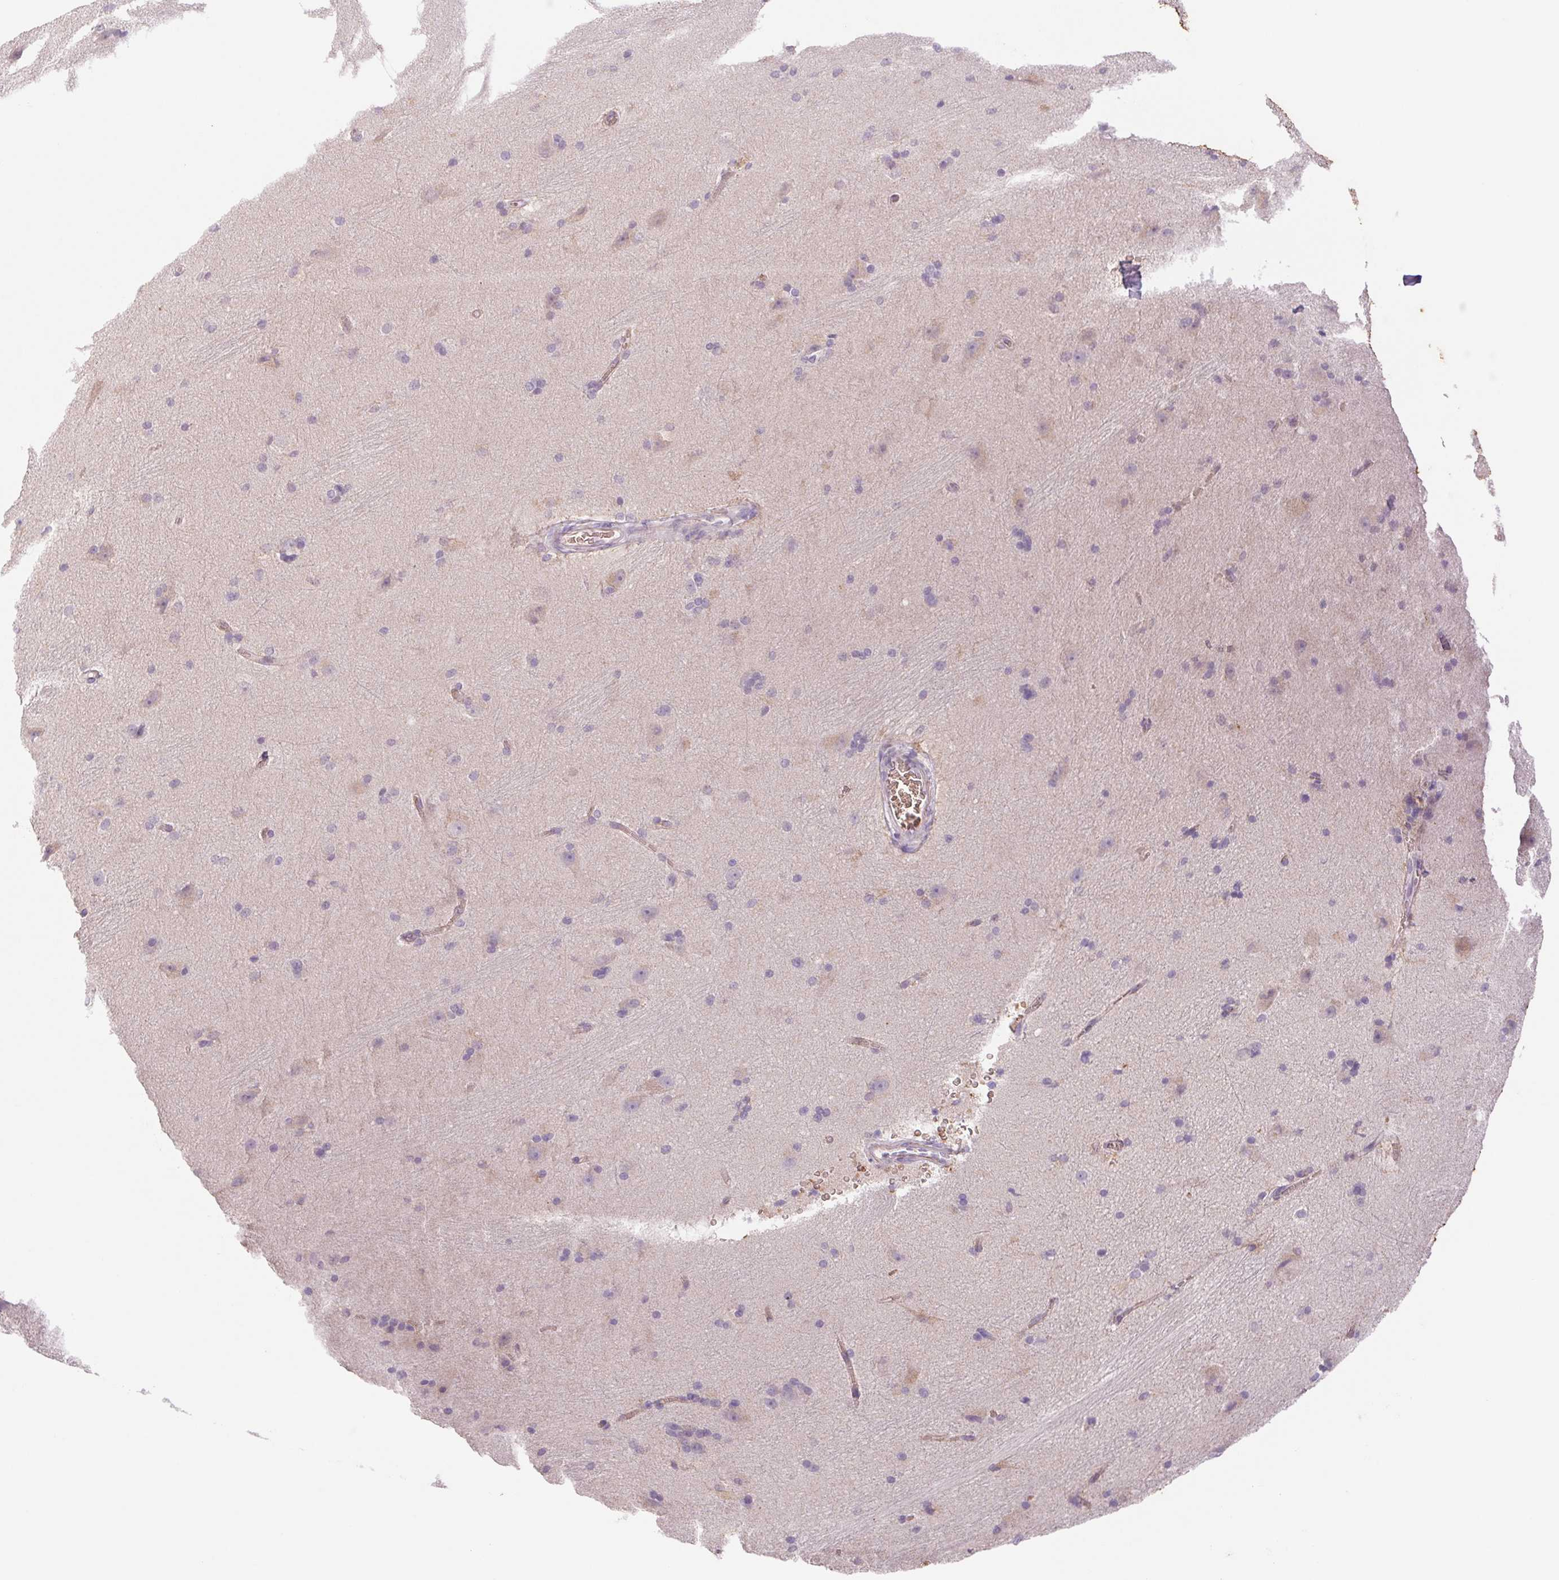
{"staining": {"intensity": "negative", "quantity": "none", "location": "none"}, "tissue": "hippocampus", "cell_type": "Glial cells", "image_type": "normal", "snomed": [{"axis": "morphology", "description": "Normal tissue, NOS"}, {"axis": "topography", "description": "Cerebral cortex"}, {"axis": "topography", "description": "Hippocampus"}], "caption": "High magnification brightfield microscopy of normal hippocampus stained with DAB (brown) and counterstained with hematoxylin (blue): glial cells show no significant expression.", "gene": "IGFL3", "patient": {"sex": "female", "age": 19}}